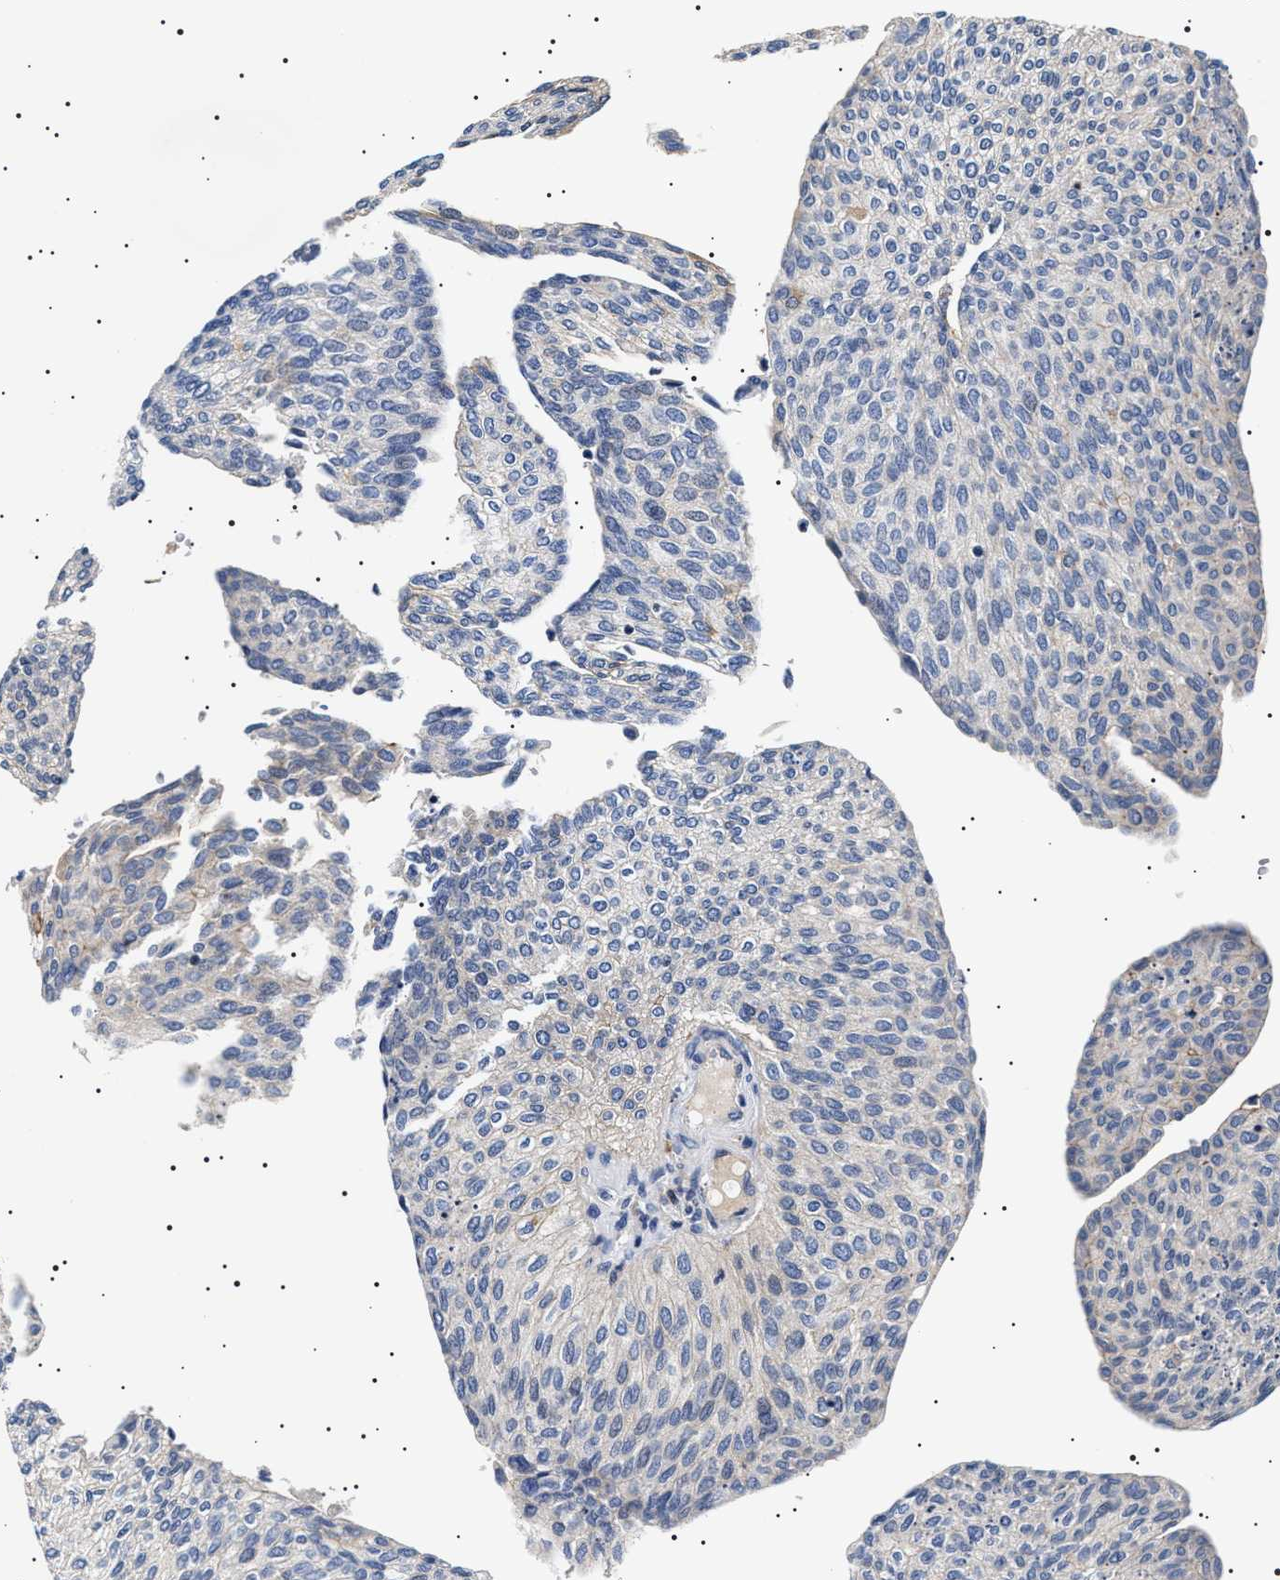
{"staining": {"intensity": "negative", "quantity": "none", "location": "none"}, "tissue": "urothelial cancer", "cell_type": "Tumor cells", "image_type": "cancer", "snomed": [{"axis": "morphology", "description": "Urothelial carcinoma, Low grade"}, {"axis": "topography", "description": "Urinary bladder"}], "caption": "Micrograph shows no protein expression in tumor cells of urothelial cancer tissue.", "gene": "SLC4A7", "patient": {"sex": "female", "age": 79}}